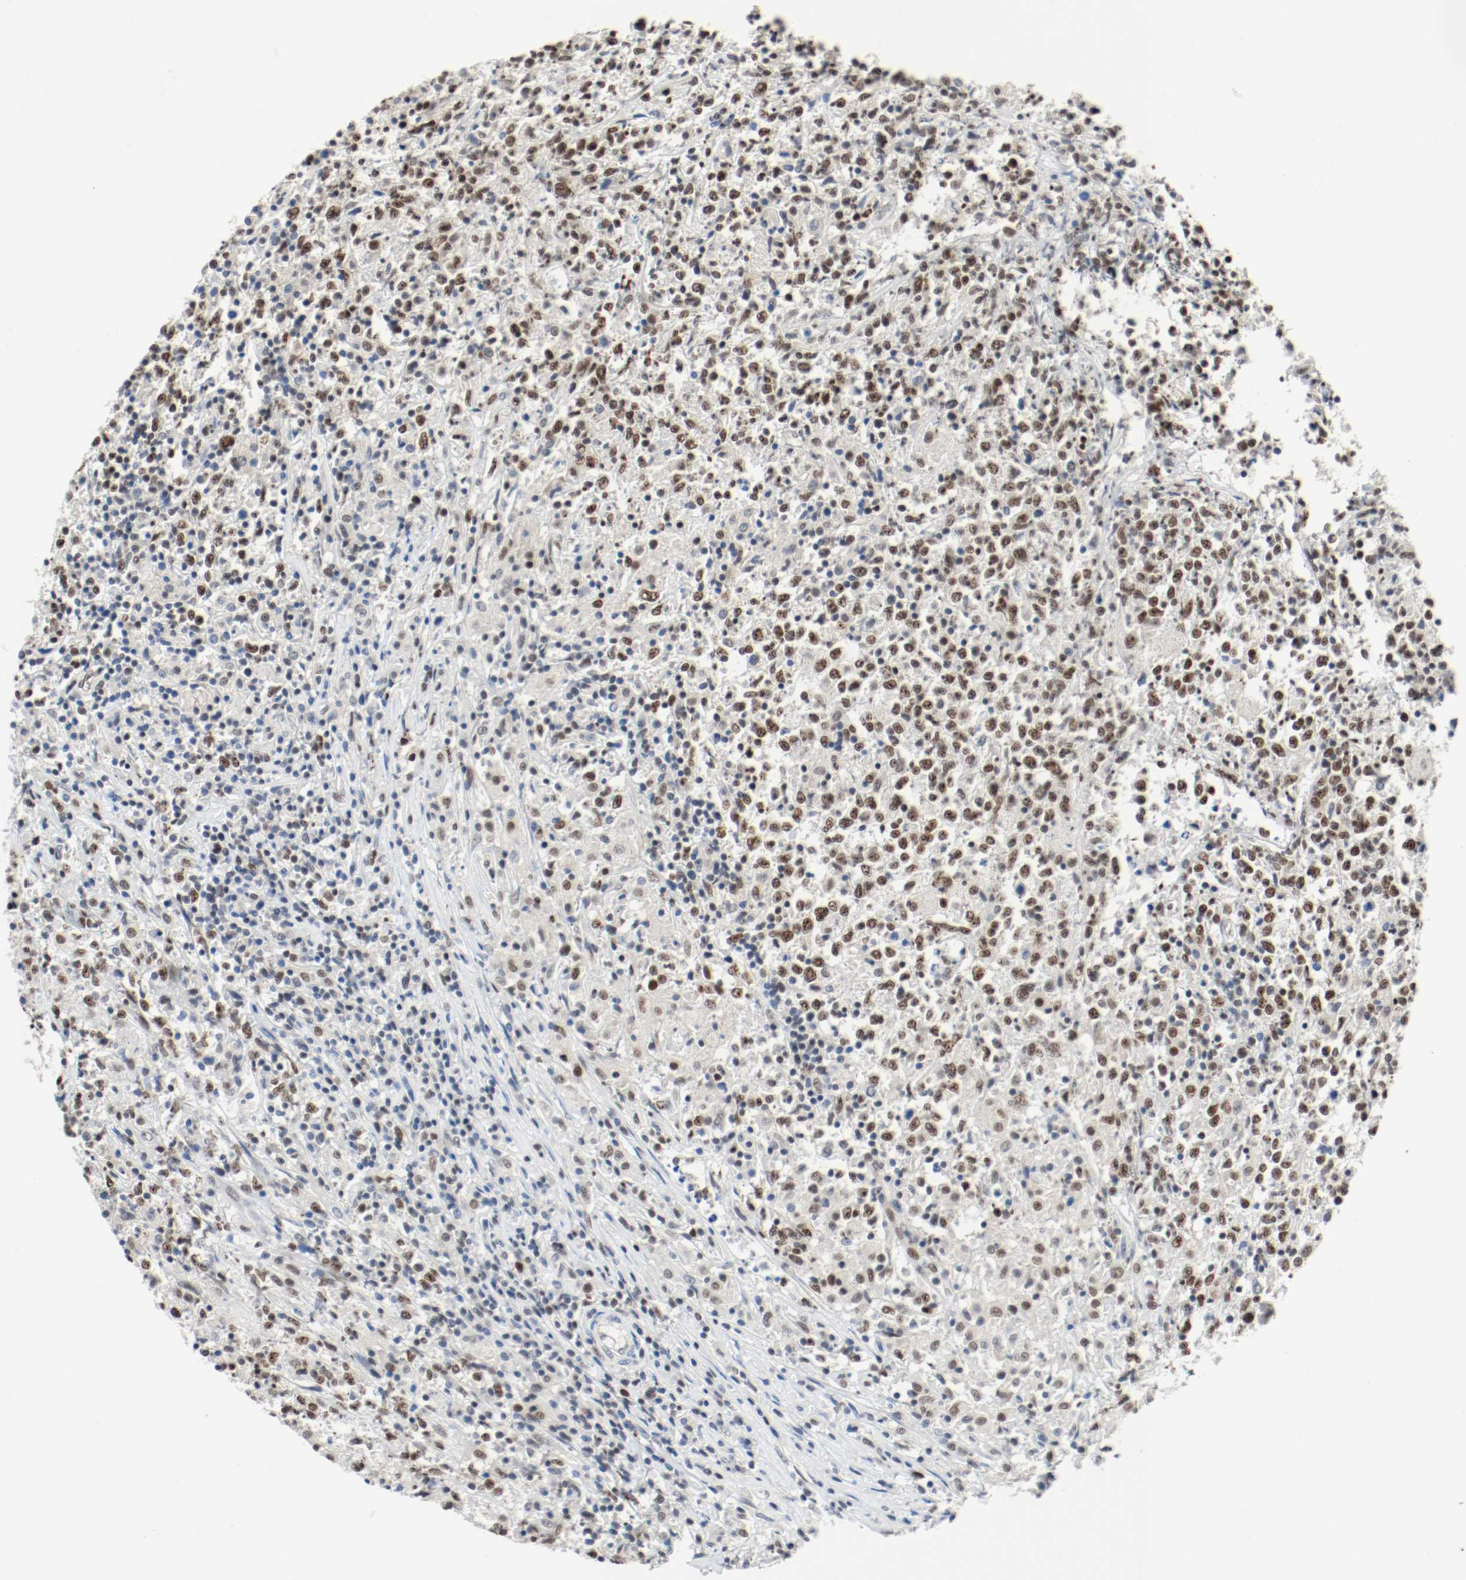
{"staining": {"intensity": "moderate", "quantity": ">75%", "location": "nuclear"}, "tissue": "lymphoma", "cell_type": "Tumor cells", "image_type": "cancer", "snomed": [{"axis": "morphology", "description": "Malignant lymphoma, non-Hodgkin's type, High grade"}, {"axis": "topography", "description": "Lymph node"}], "caption": "Immunohistochemistry of human malignant lymphoma, non-Hodgkin's type (high-grade) displays medium levels of moderate nuclear positivity in approximately >75% of tumor cells.", "gene": "ASH1L", "patient": {"sex": "female", "age": 84}}